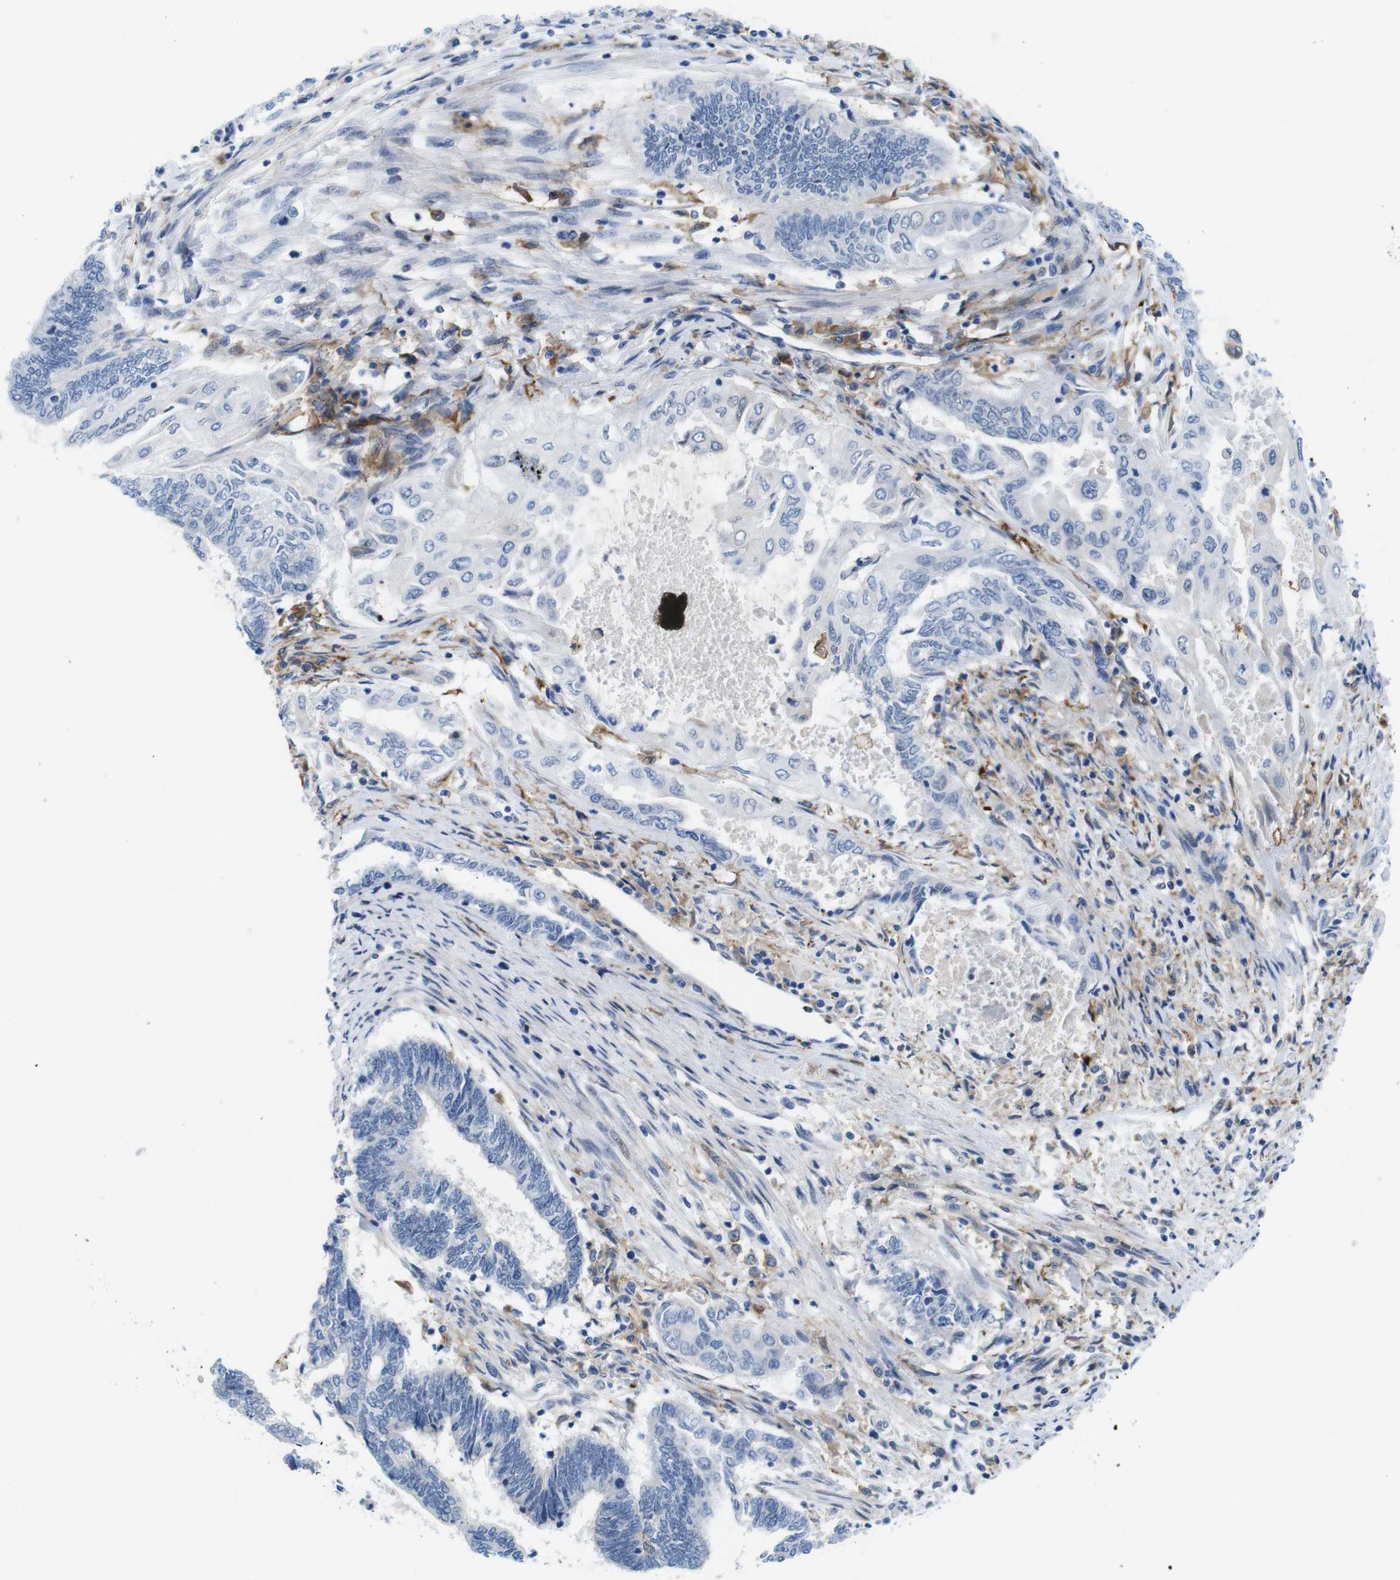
{"staining": {"intensity": "negative", "quantity": "none", "location": "none"}, "tissue": "endometrial cancer", "cell_type": "Tumor cells", "image_type": "cancer", "snomed": [{"axis": "morphology", "description": "Adenocarcinoma, NOS"}, {"axis": "topography", "description": "Uterus"}, {"axis": "topography", "description": "Endometrium"}], "caption": "Protein analysis of endometrial adenocarcinoma shows no significant expression in tumor cells.", "gene": "CD300C", "patient": {"sex": "female", "age": 70}}